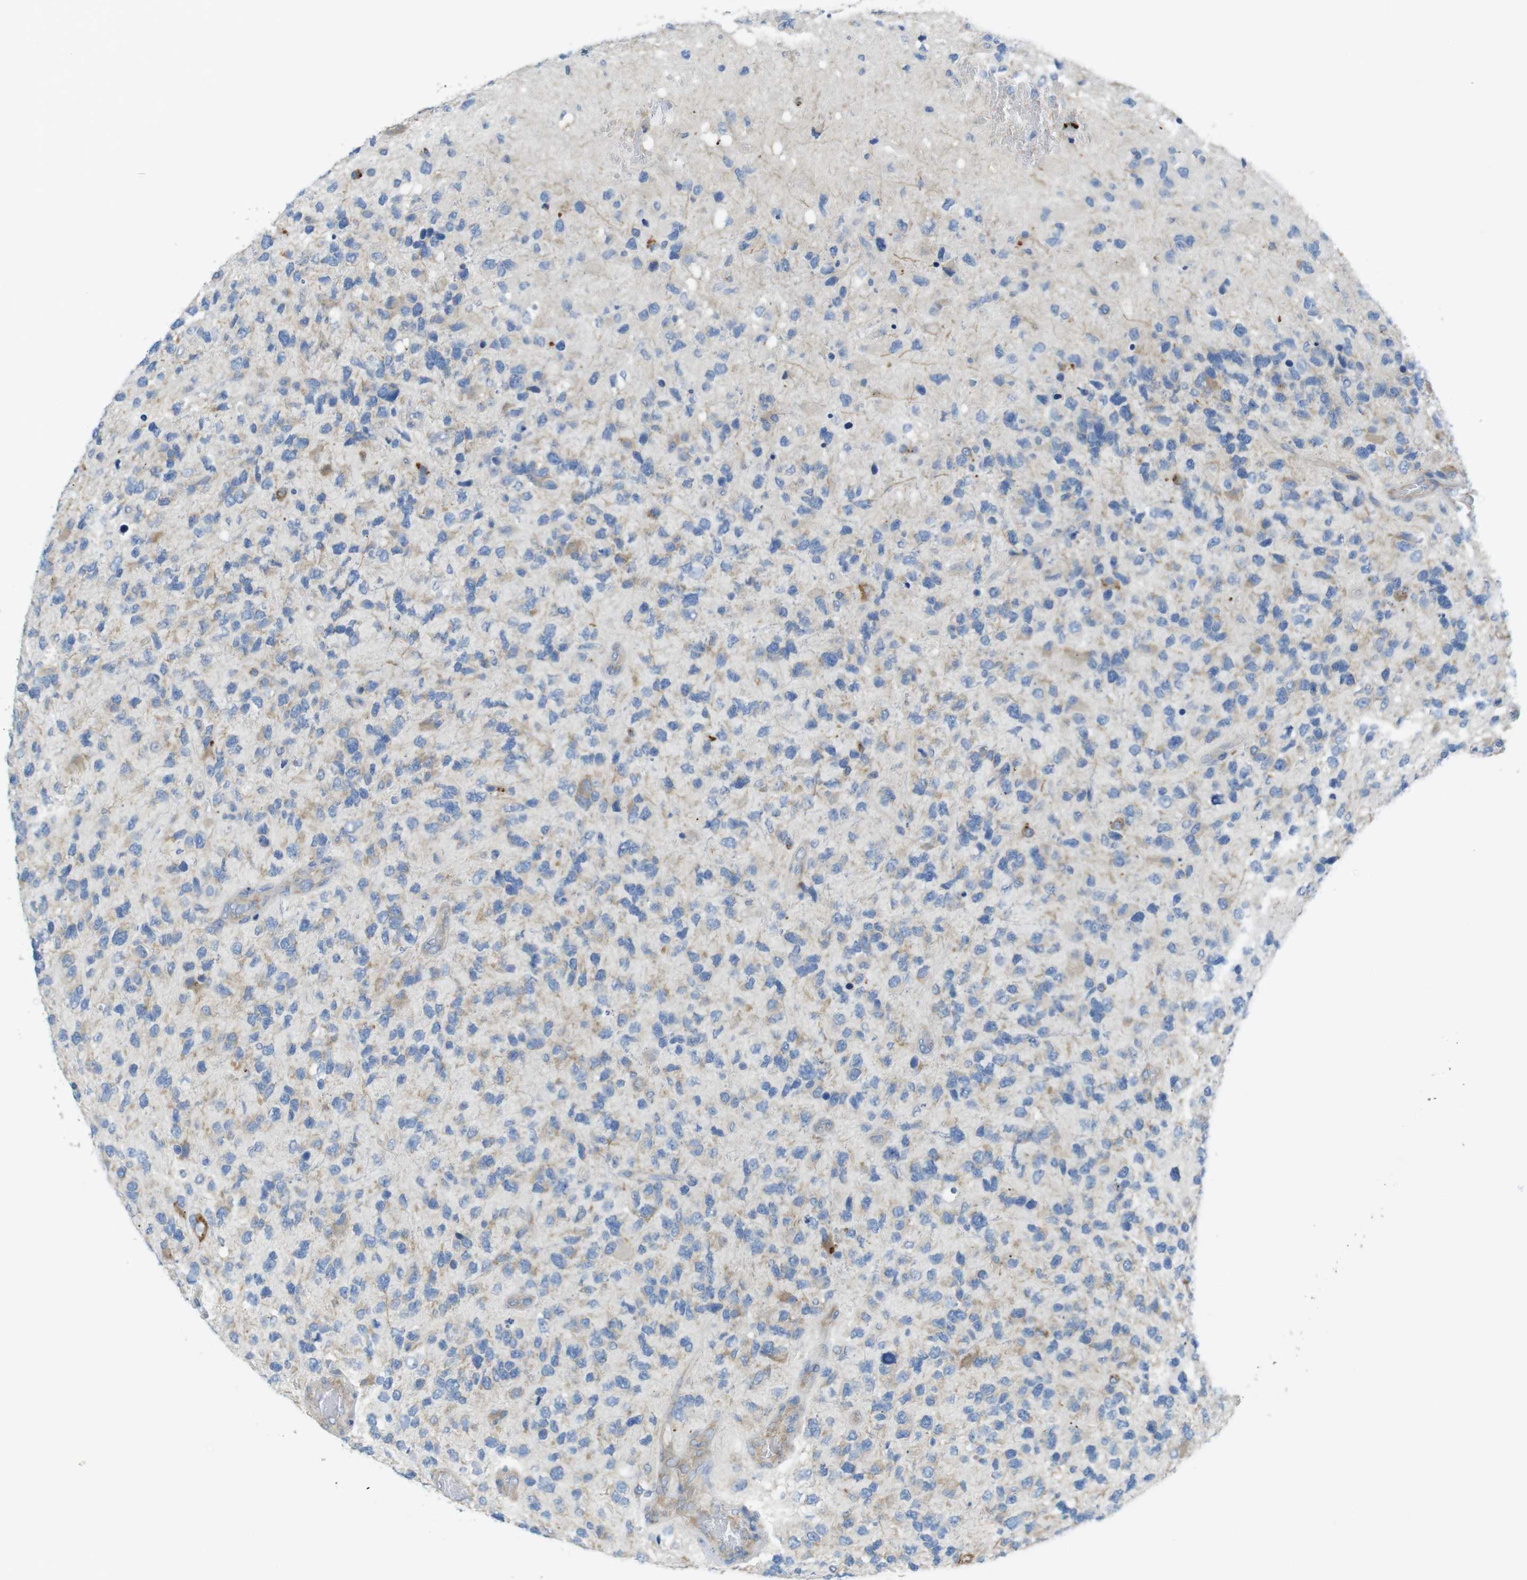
{"staining": {"intensity": "moderate", "quantity": "25%-75%", "location": "cytoplasmic/membranous"}, "tissue": "glioma", "cell_type": "Tumor cells", "image_type": "cancer", "snomed": [{"axis": "morphology", "description": "Glioma, malignant, High grade"}, {"axis": "topography", "description": "Brain"}], "caption": "Brown immunohistochemical staining in glioma displays moderate cytoplasmic/membranous positivity in about 25%-75% of tumor cells.", "gene": "TMEM234", "patient": {"sex": "female", "age": 58}}